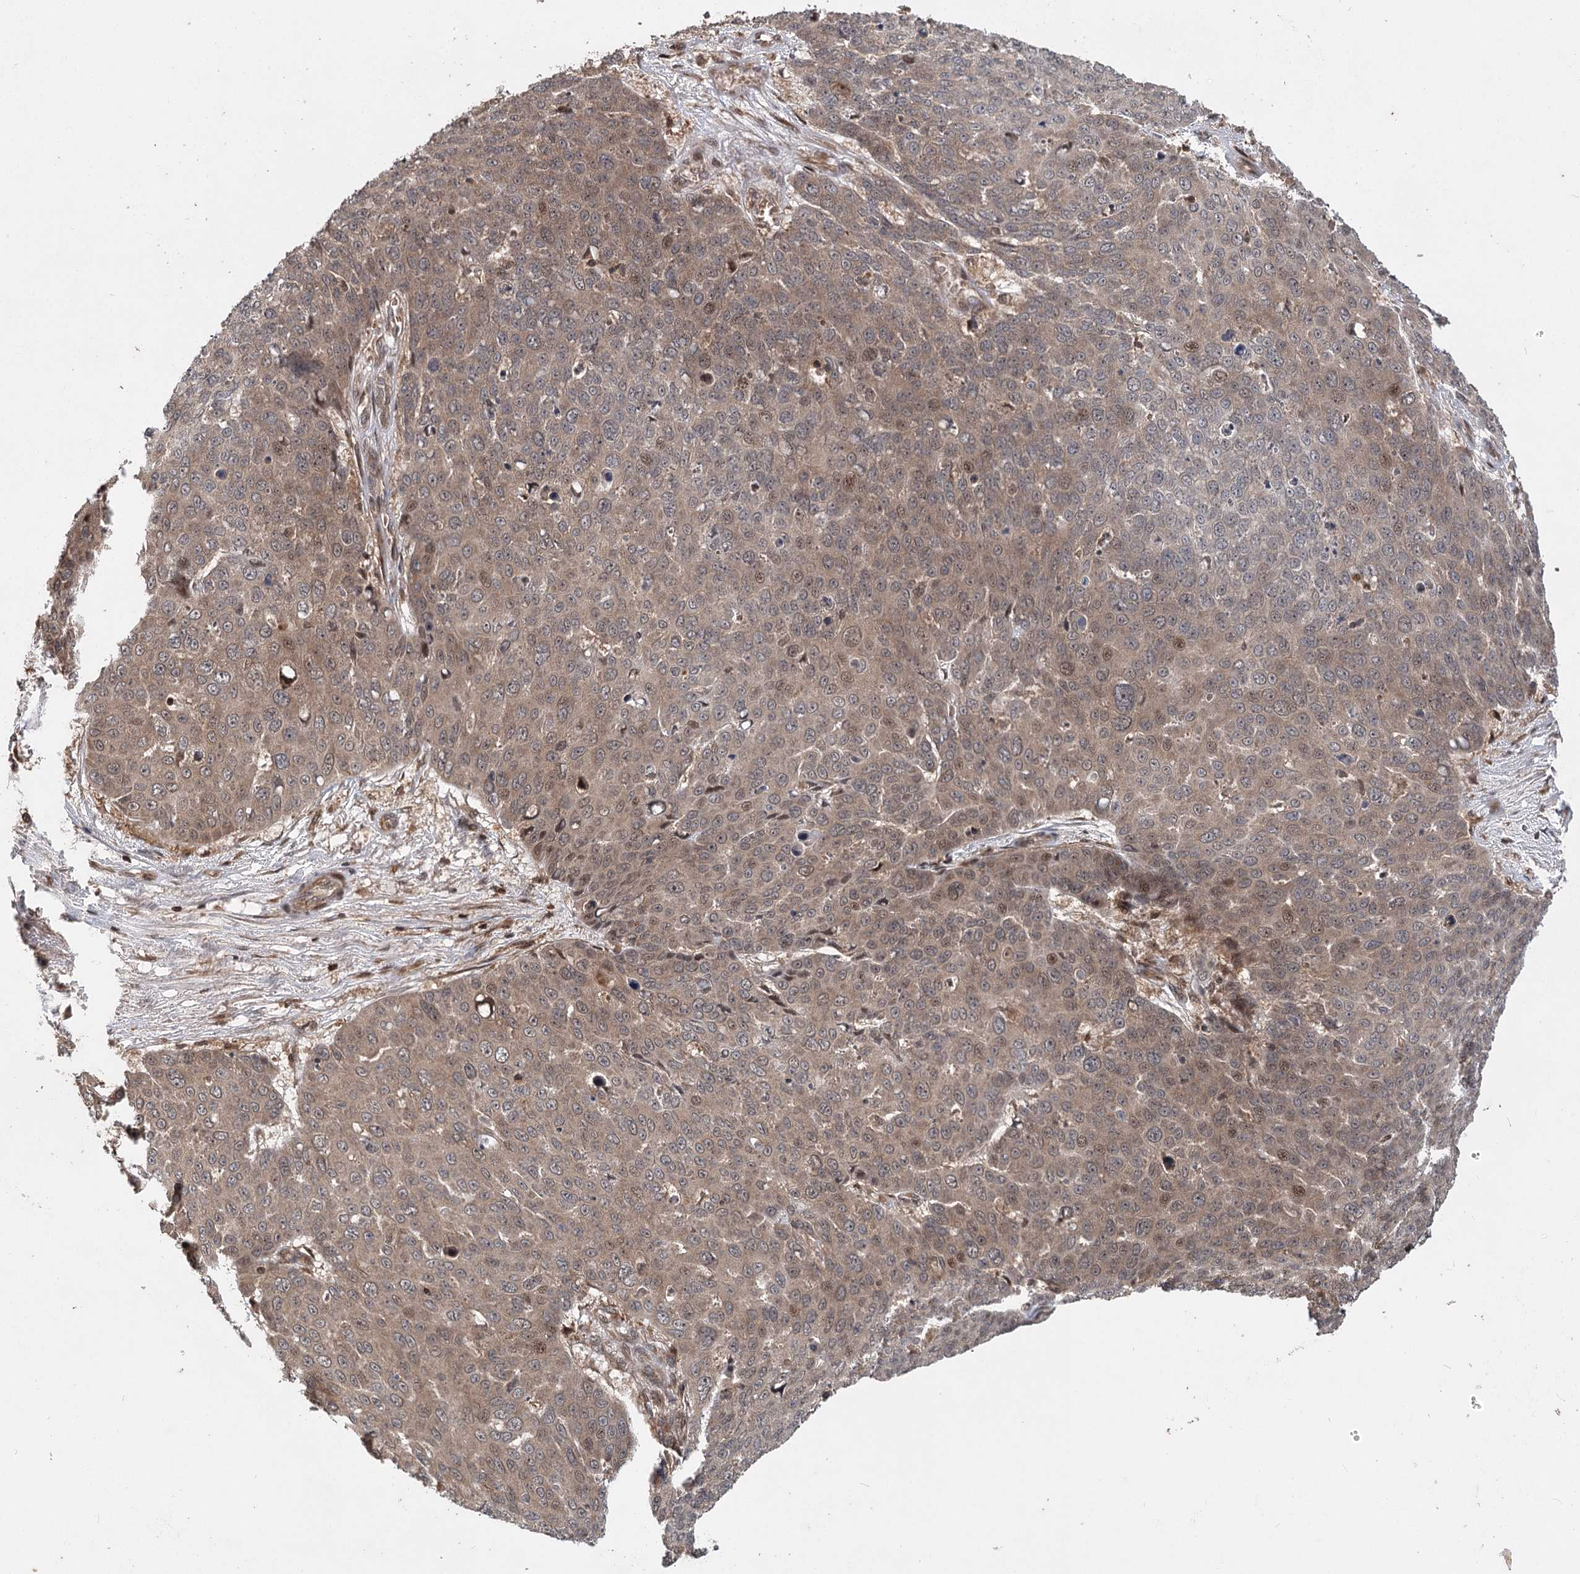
{"staining": {"intensity": "weak", "quantity": ">75%", "location": "cytoplasmic/membranous"}, "tissue": "skin cancer", "cell_type": "Tumor cells", "image_type": "cancer", "snomed": [{"axis": "morphology", "description": "Squamous cell carcinoma, NOS"}, {"axis": "topography", "description": "Skin"}], "caption": "Immunohistochemical staining of human skin squamous cell carcinoma shows low levels of weak cytoplasmic/membranous positivity in about >75% of tumor cells.", "gene": "INSIG2", "patient": {"sex": "male", "age": 71}}